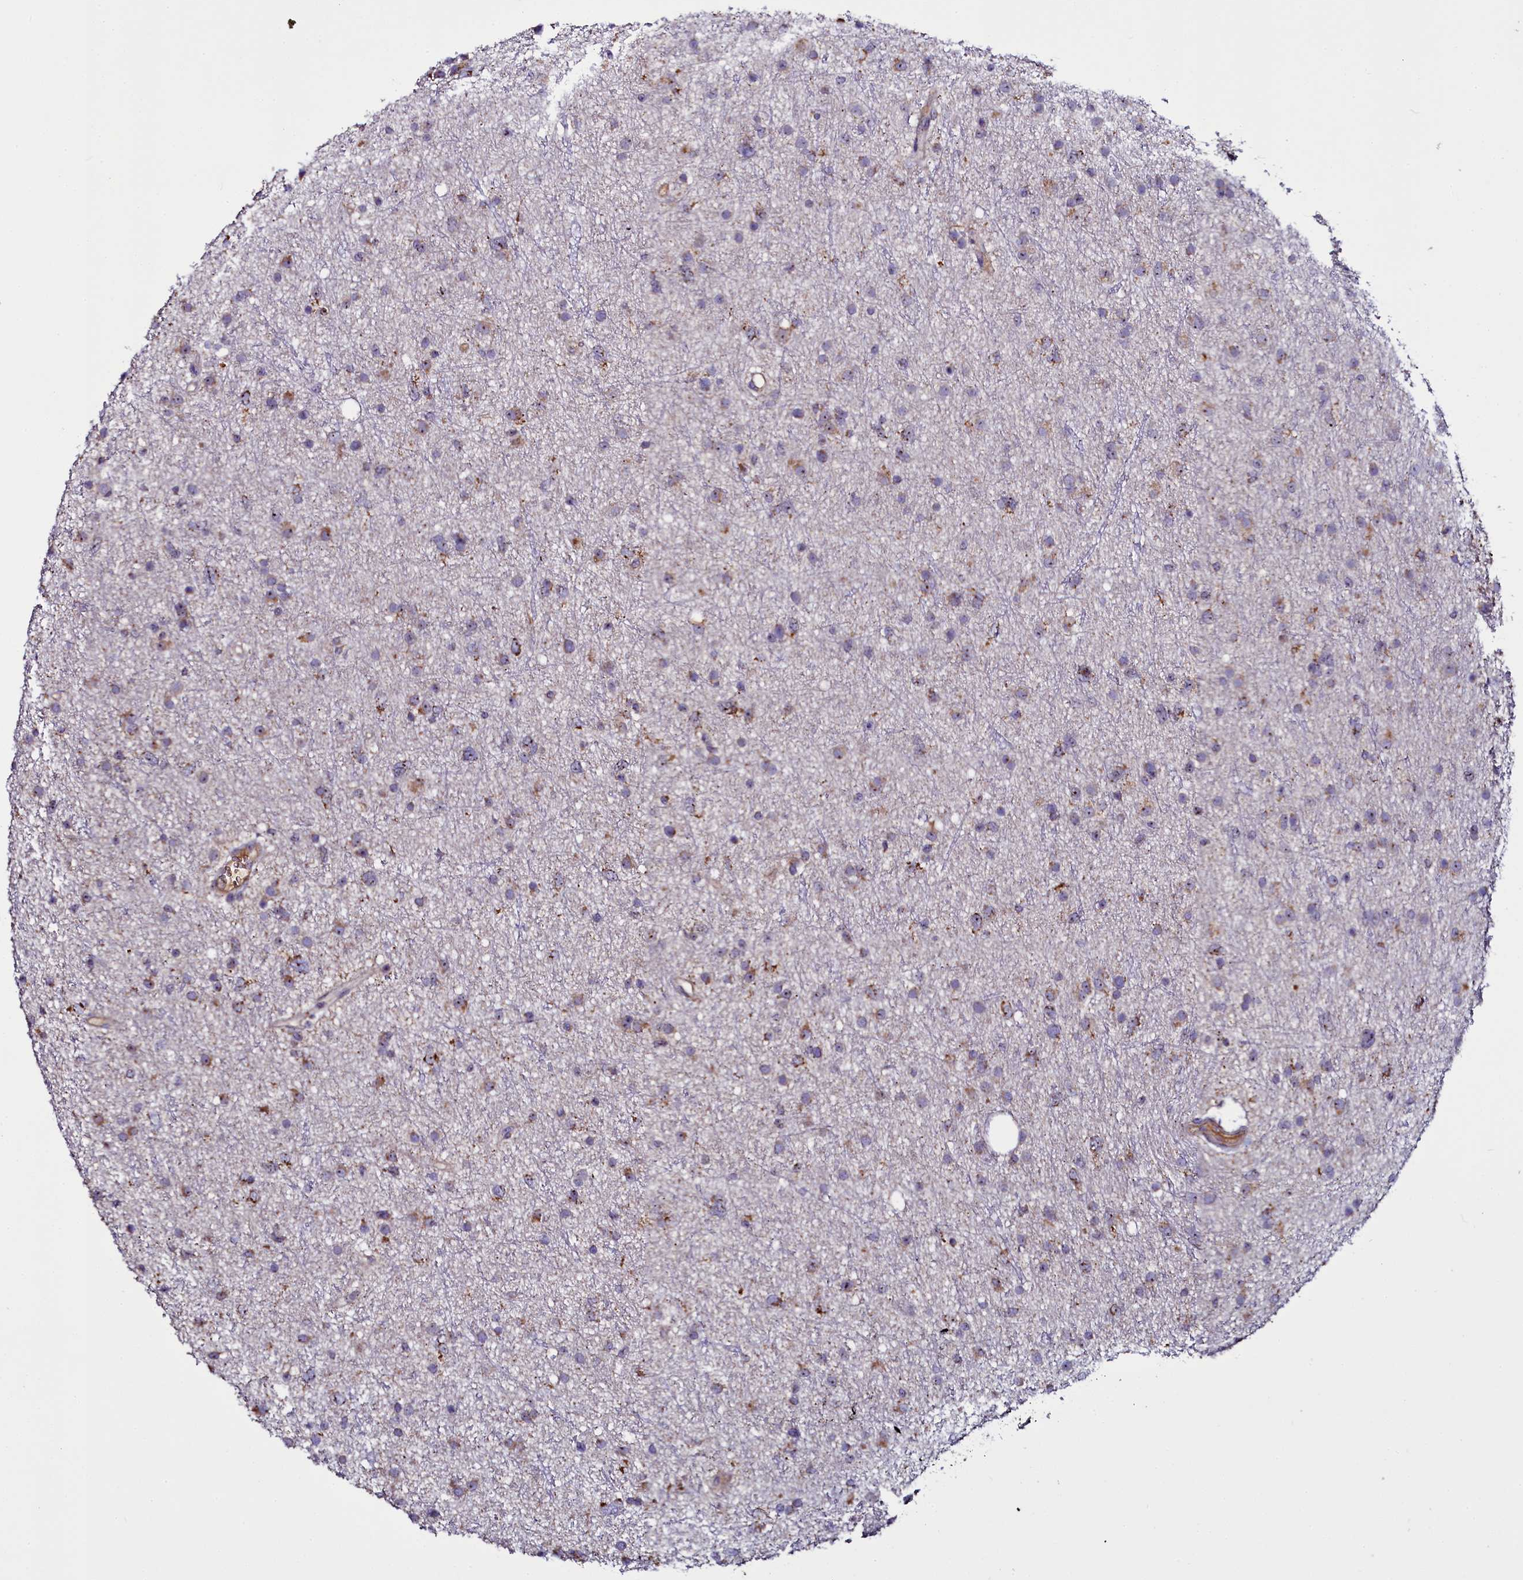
{"staining": {"intensity": "moderate", "quantity": "25%-75%", "location": "cytoplasmic/membranous"}, "tissue": "glioma", "cell_type": "Tumor cells", "image_type": "cancer", "snomed": [{"axis": "morphology", "description": "Glioma, malignant, Low grade"}, {"axis": "topography", "description": "Cerebral cortex"}], "caption": "Brown immunohistochemical staining in glioma reveals moderate cytoplasmic/membranous positivity in approximately 25%-75% of tumor cells. (DAB IHC, brown staining for protein, blue staining for nuclei).", "gene": "NAA80", "patient": {"sex": "female", "age": 39}}